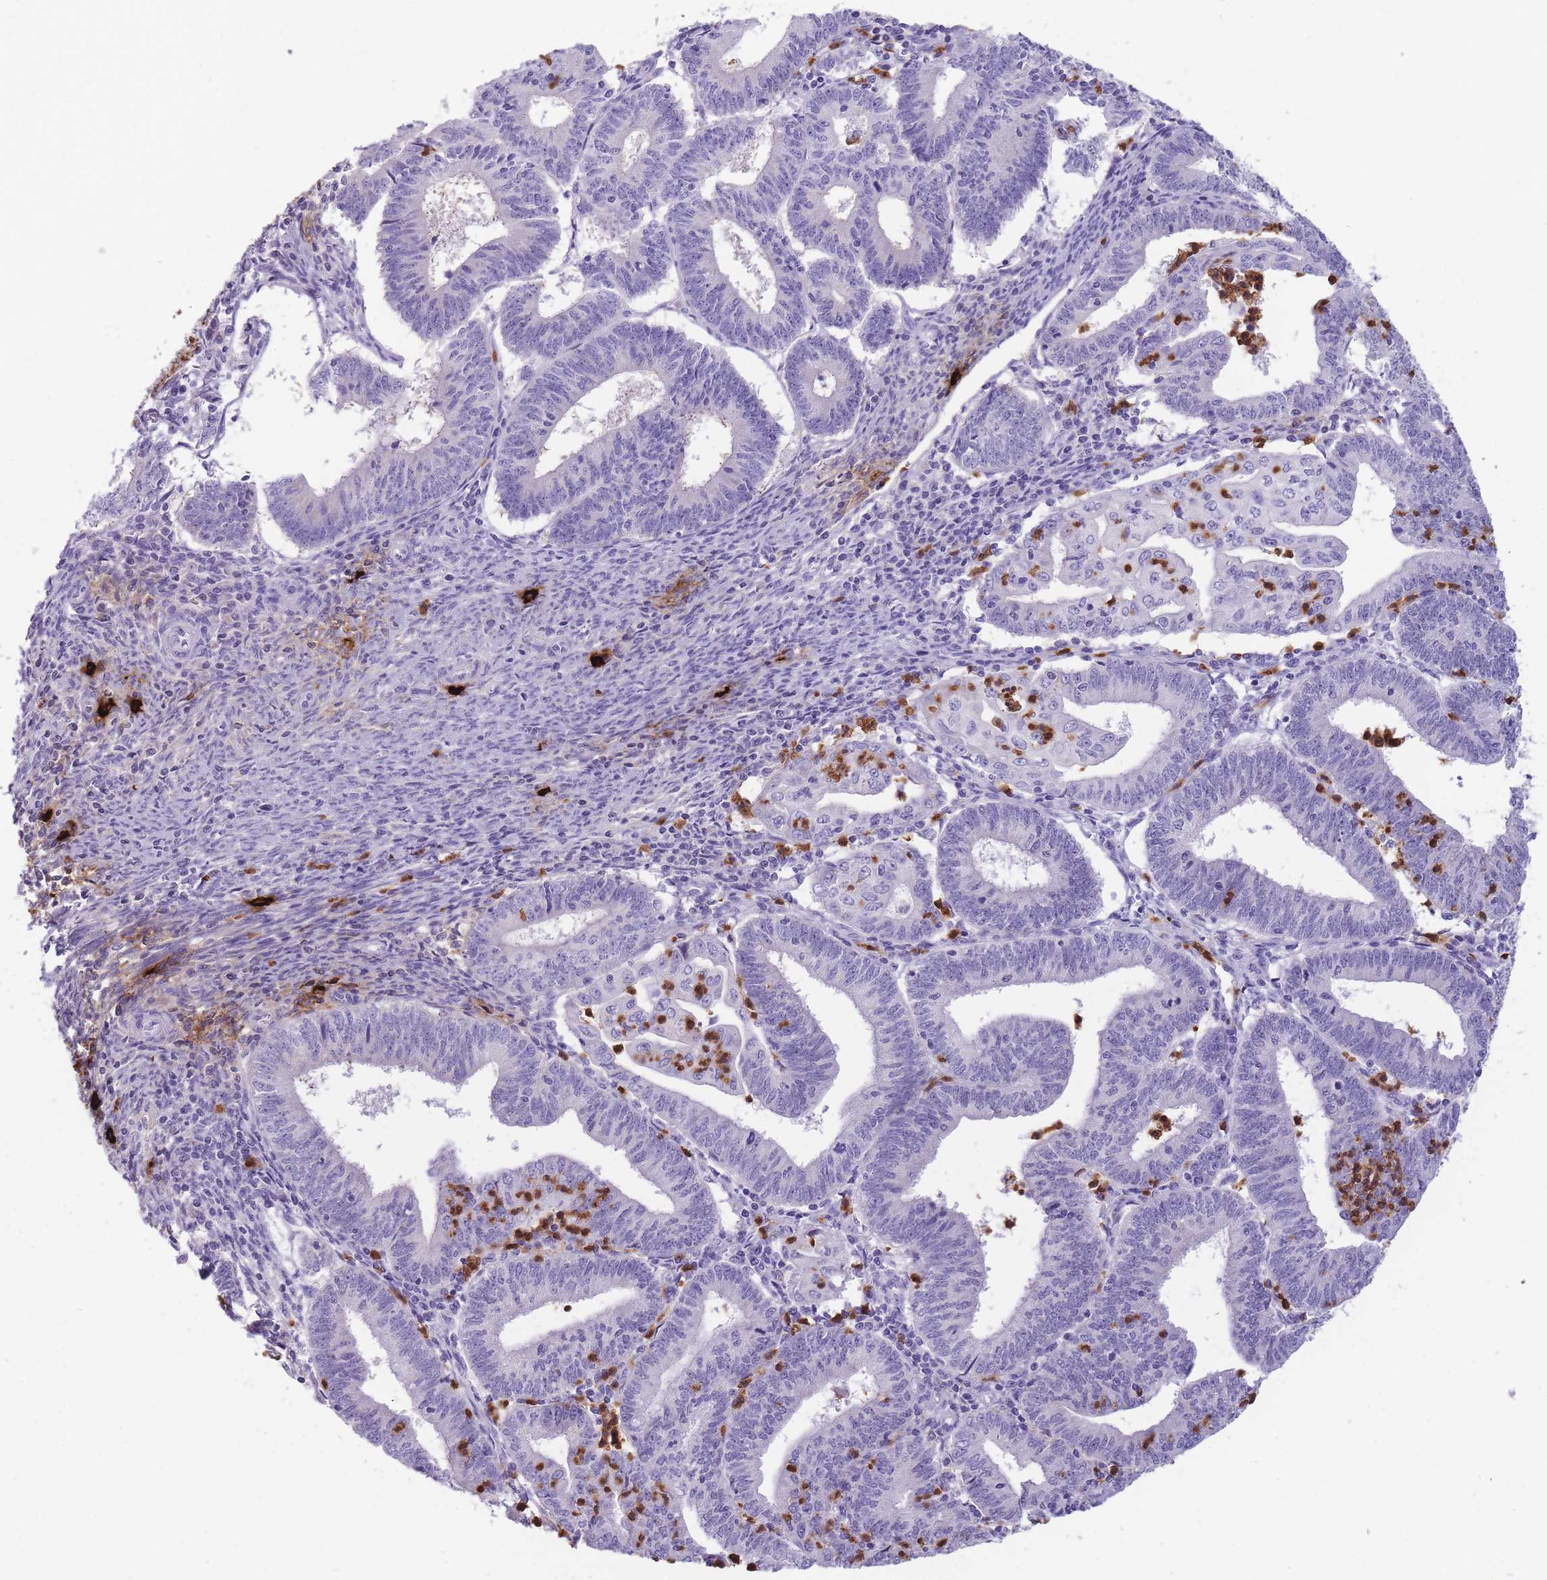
{"staining": {"intensity": "negative", "quantity": "none", "location": "none"}, "tissue": "endometrial cancer", "cell_type": "Tumor cells", "image_type": "cancer", "snomed": [{"axis": "morphology", "description": "Adenocarcinoma, NOS"}, {"axis": "topography", "description": "Endometrium"}], "caption": "Human endometrial cancer (adenocarcinoma) stained for a protein using immunohistochemistry (IHC) exhibits no staining in tumor cells.", "gene": "TPSAB1", "patient": {"sex": "female", "age": 60}}